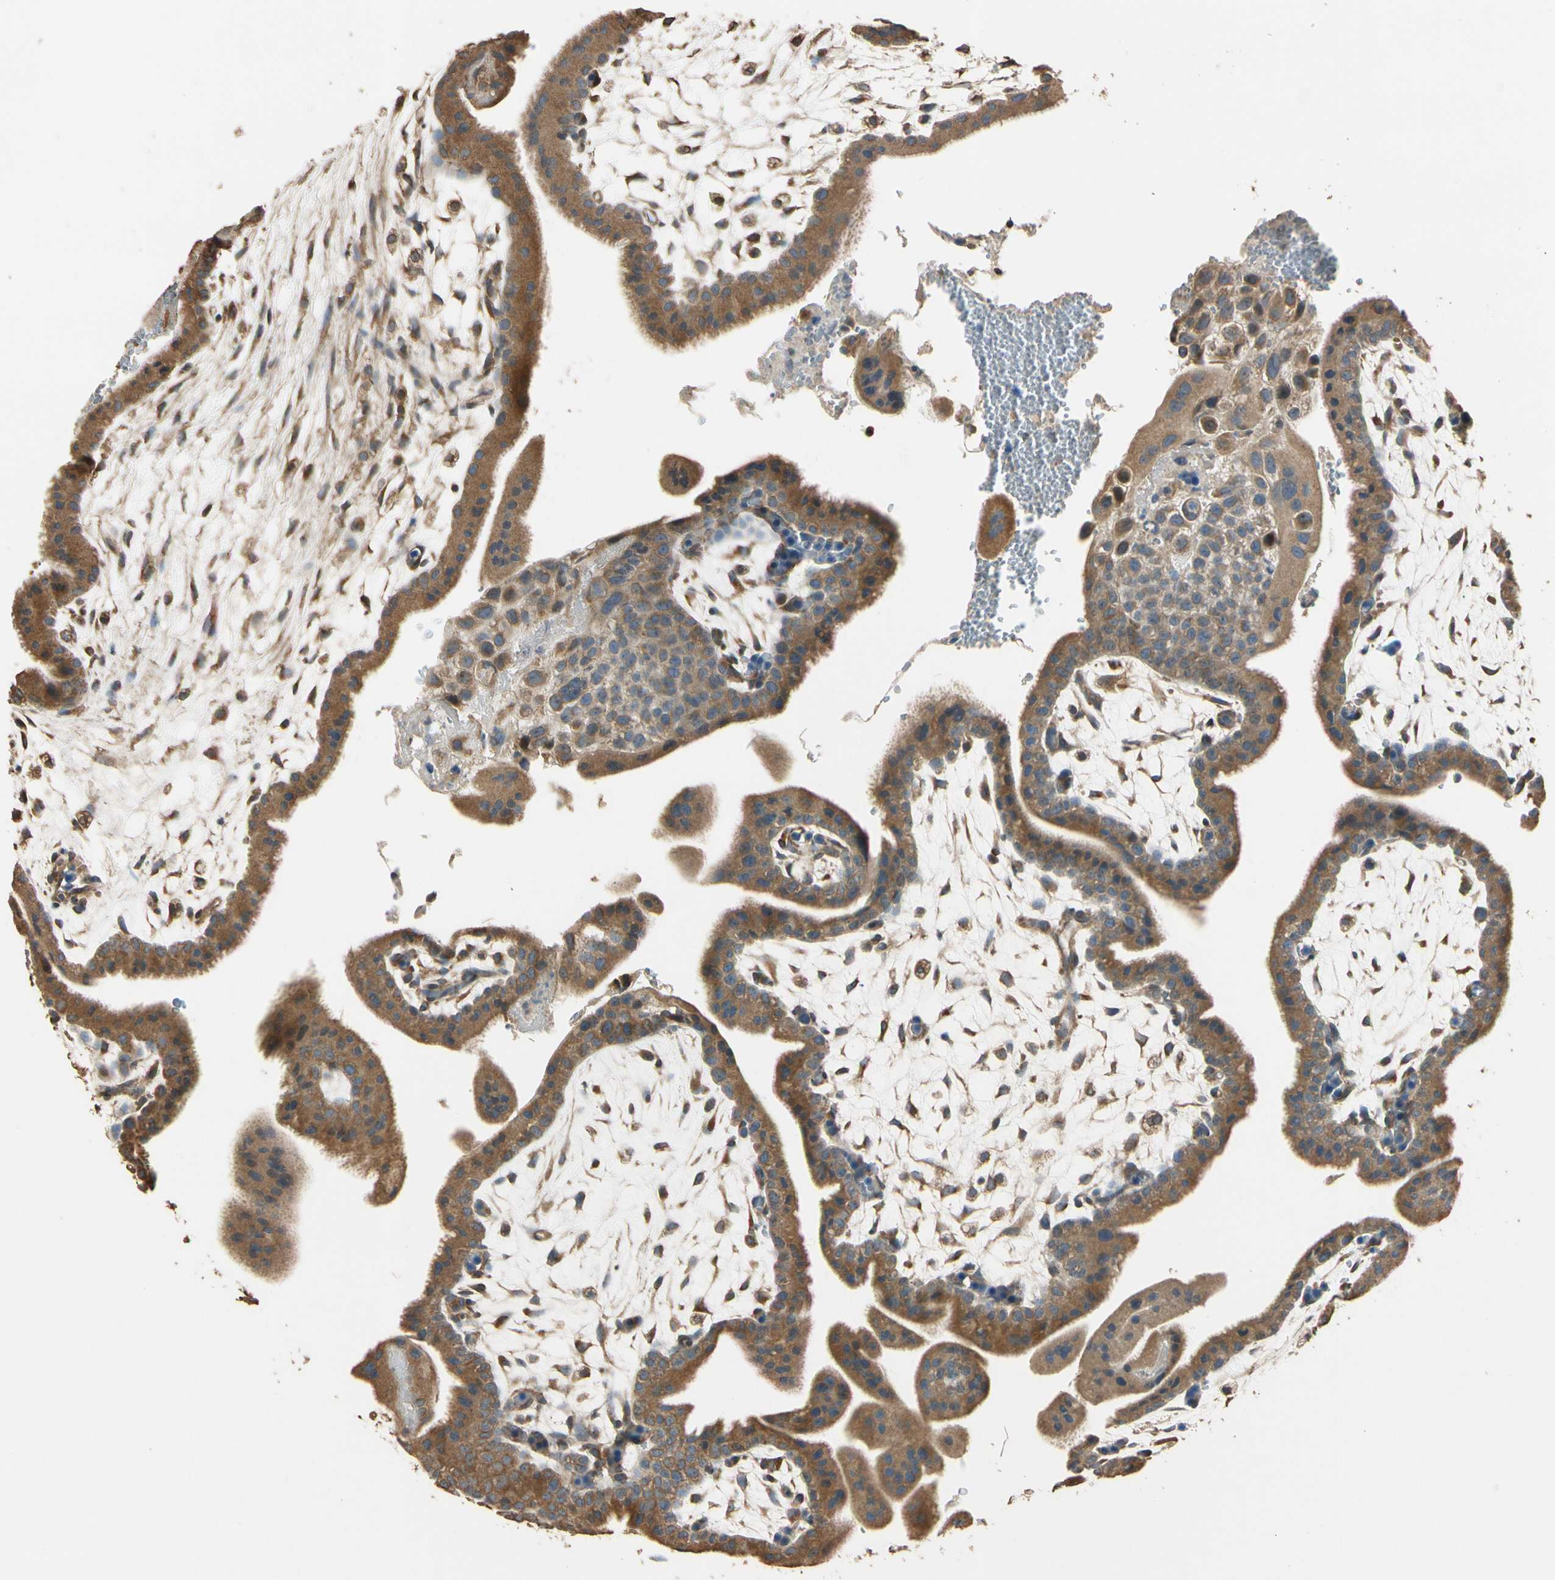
{"staining": {"intensity": "moderate", "quantity": ">75%", "location": "cytoplasmic/membranous"}, "tissue": "placenta", "cell_type": "Trophoblastic cells", "image_type": "normal", "snomed": [{"axis": "morphology", "description": "Normal tissue, NOS"}, {"axis": "topography", "description": "Placenta"}], "caption": "Immunohistochemistry (IHC) (DAB) staining of benign placenta shows moderate cytoplasmic/membranous protein expression in about >75% of trophoblastic cells. (DAB = brown stain, brightfield microscopy at high magnification).", "gene": "STX18", "patient": {"sex": "female", "age": 35}}